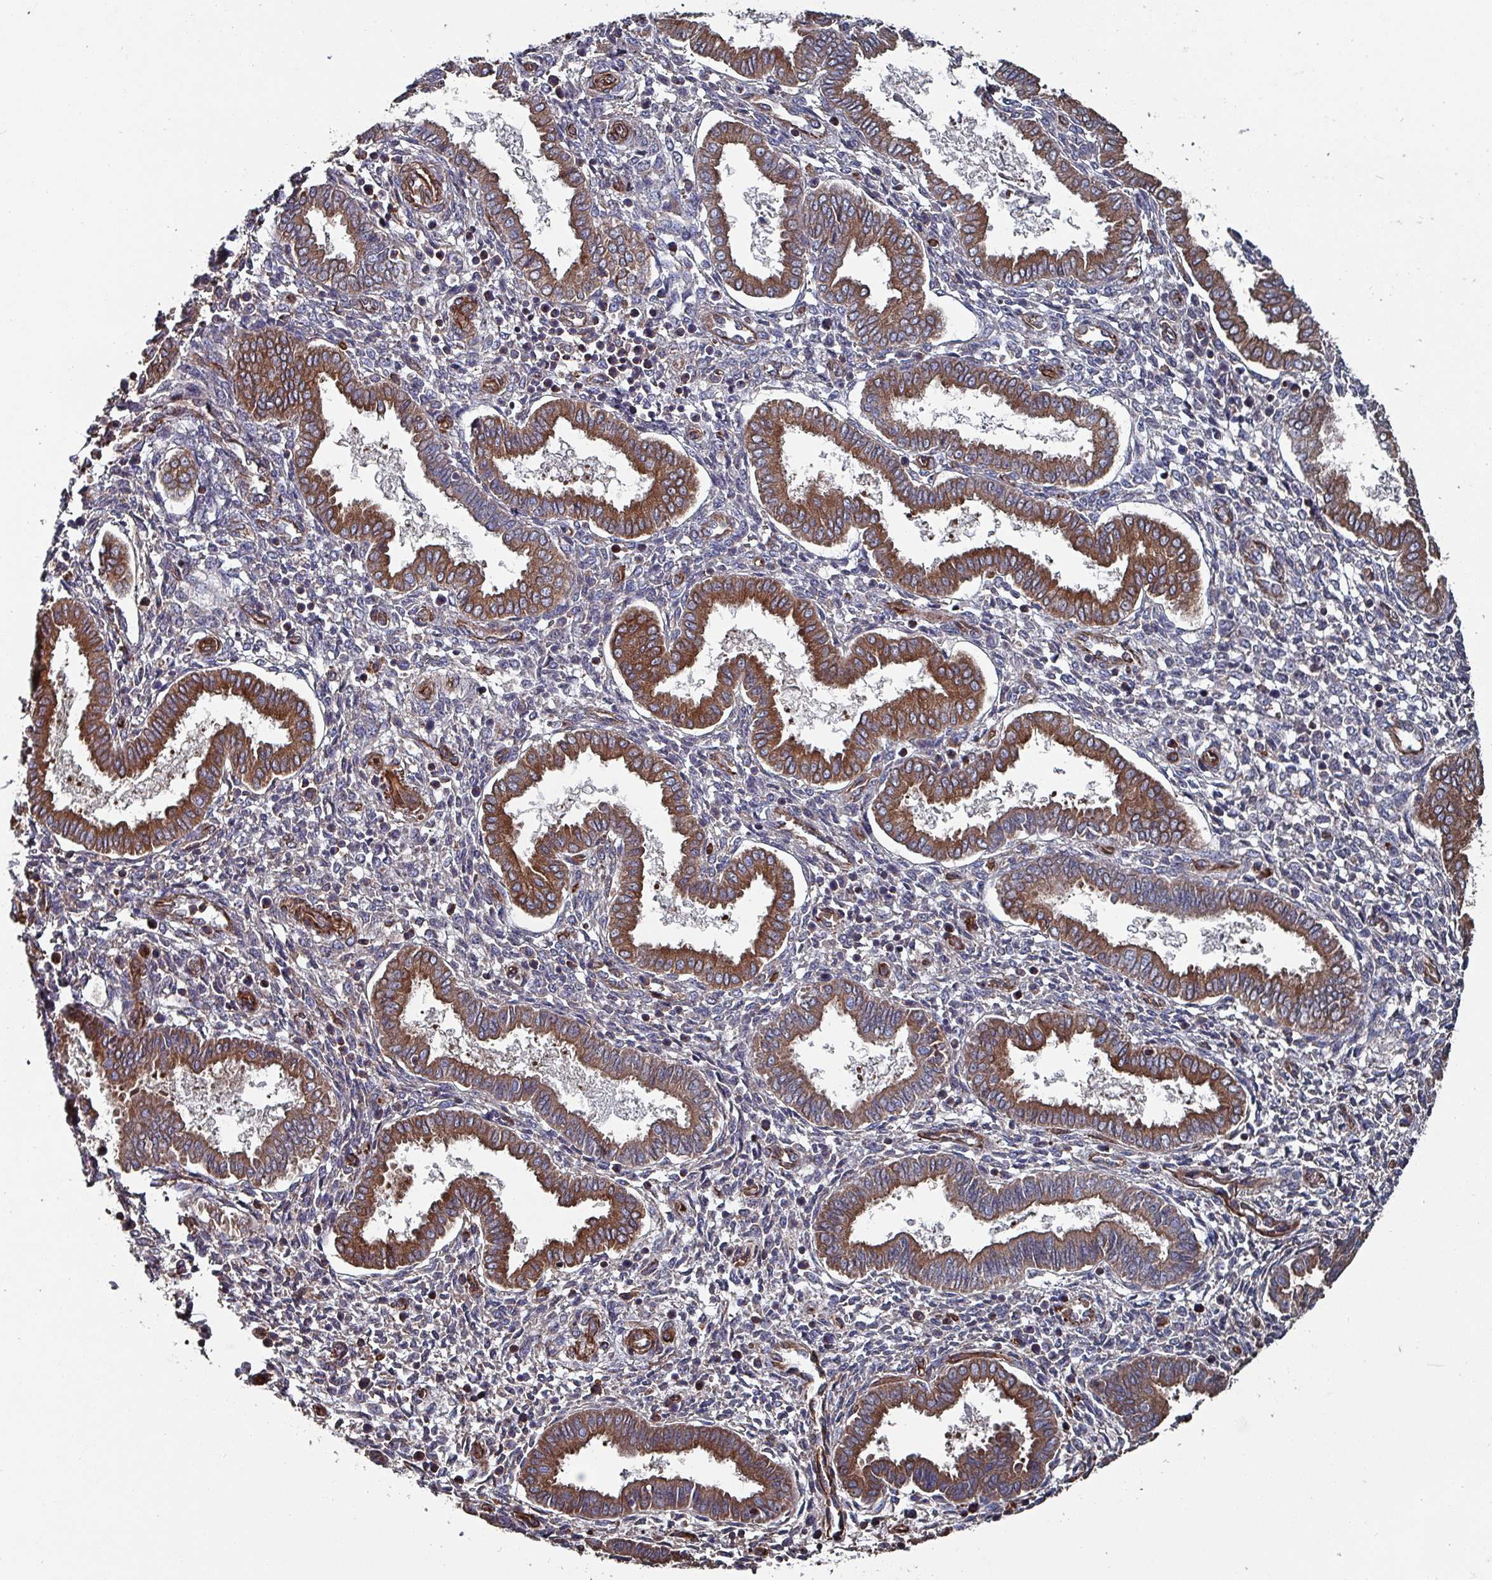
{"staining": {"intensity": "moderate", "quantity": "<25%", "location": "cytoplasmic/membranous"}, "tissue": "endometrium", "cell_type": "Cells in endometrial stroma", "image_type": "normal", "snomed": [{"axis": "morphology", "description": "Normal tissue, NOS"}, {"axis": "topography", "description": "Endometrium"}], "caption": "Immunohistochemistry image of normal human endometrium stained for a protein (brown), which exhibits low levels of moderate cytoplasmic/membranous expression in about <25% of cells in endometrial stroma.", "gene": "ANO10", "patient": {"sex": "female", "age": 24}}